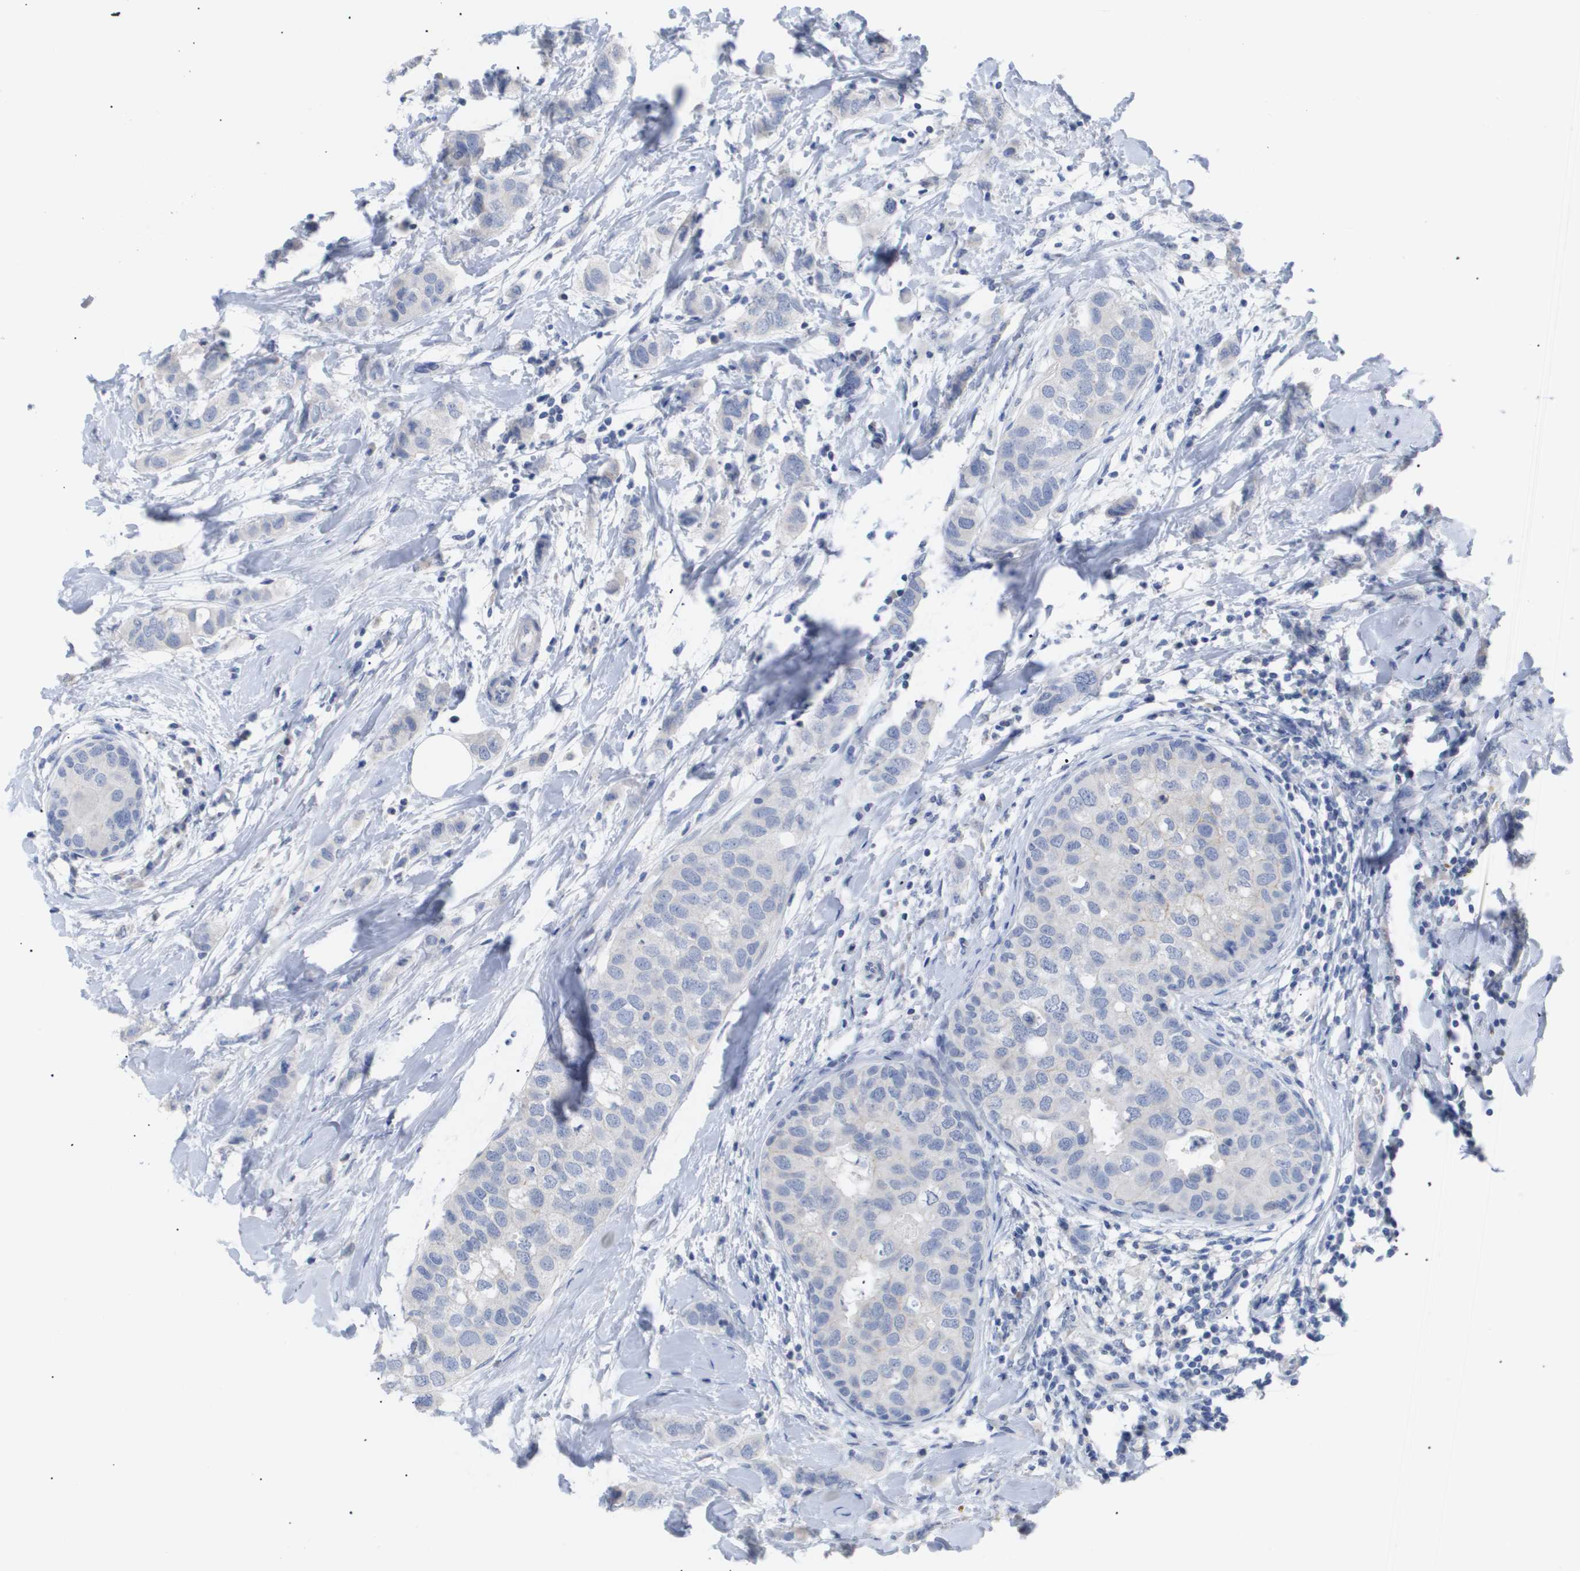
{"staining": {"intensity": "negative", "quantity": "none", "location": "none"}, "tissue": "breast cancer", "cell_type": "Tumor cells", "image_type": "cancer", "snomed": [{"axis": "morphology", "description": "Duct carcinoma"}, {"axis": "topography", "description": "Breast"}], "caption": "IHC micrograph of infiltrating ductal carcinoma (breast) stained for a protein (brown), which shows no positivity in tumor cells.", "gene": "CAV3", "patient": {"sex": "female", "age": 50}}